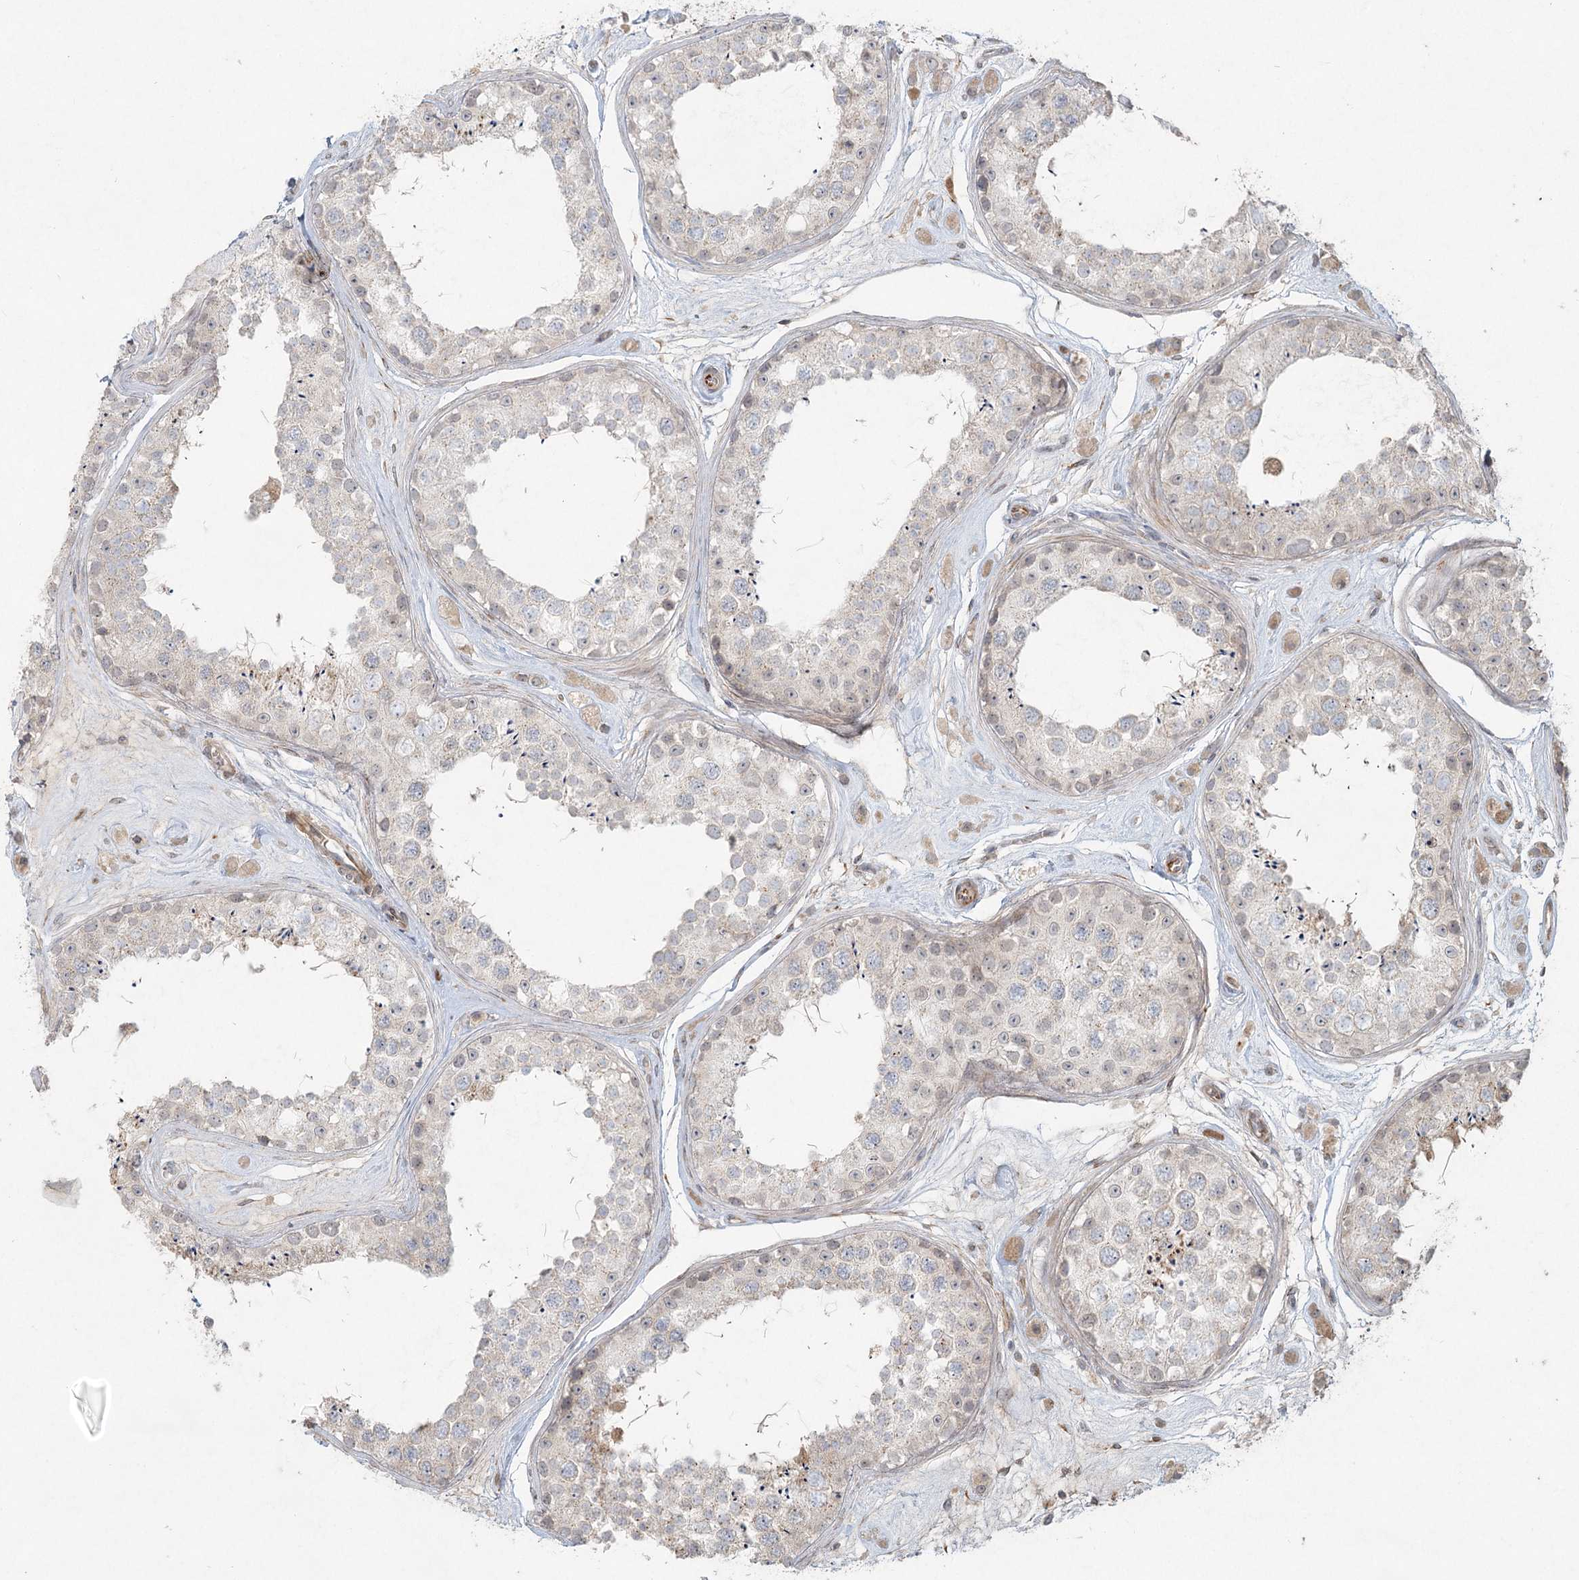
{"staining": {"intensity": "weak", "quantity": "<25%", "location": "cytoplasmic/membranous"}, "tissue": "testis", "cell_type": "Cells in seminiferous ducts", "image_type": "normal", "snomed": [{"axis": "morphology", "description": "Normal tissue, NOS"}, {"axis": "topography", "description": "Testis"}], "caption": "DAB immunohistochemical staining of benign testis displays no significant expression in cells in seminiferous ducts.", "gene": "LRP2BP", "patient": {"sex": "male", "age": 25}}